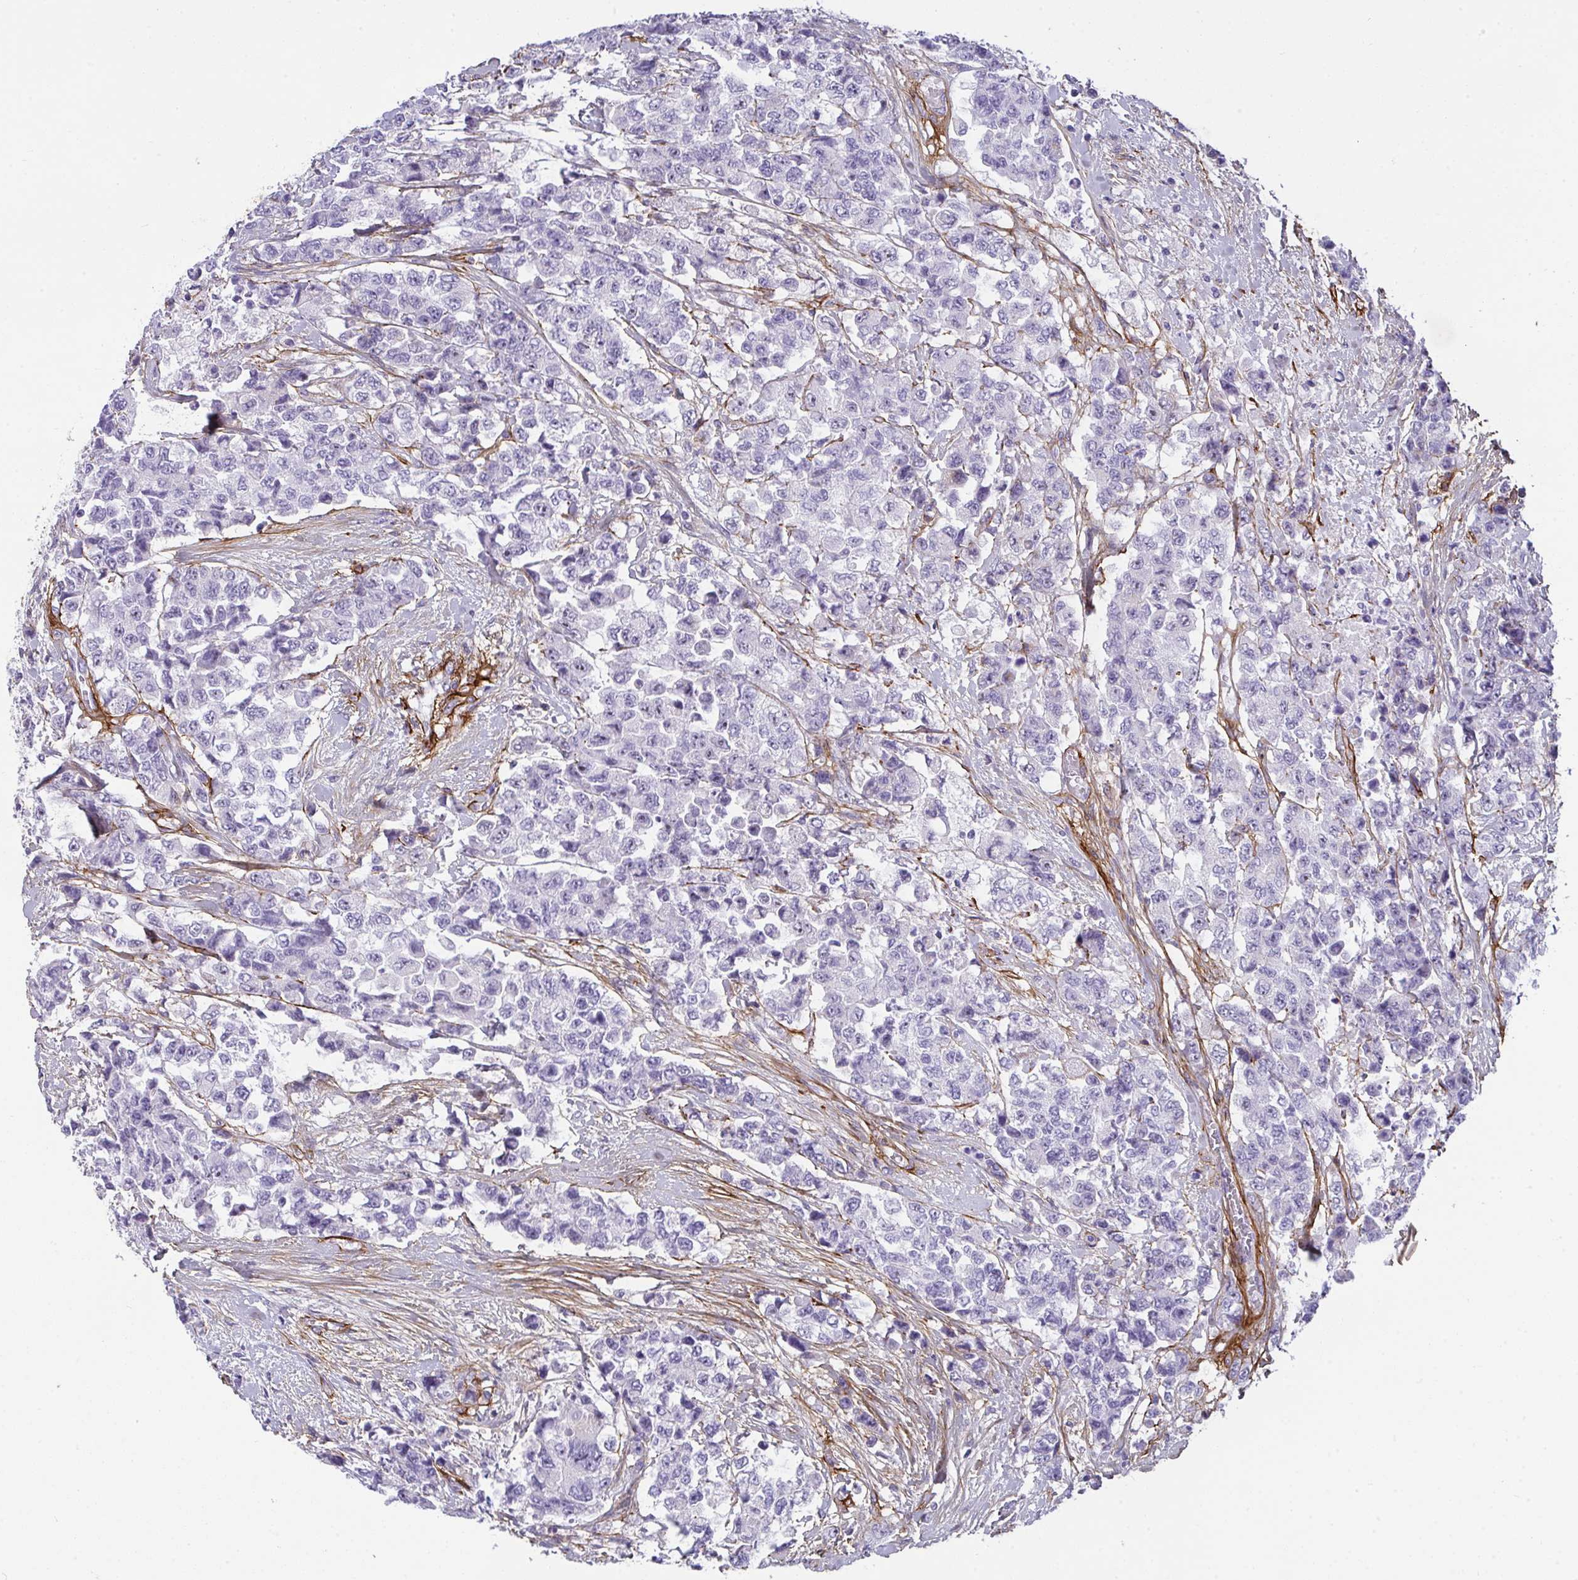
{"staining": {"intensity": "negative", "quantity": "none", "location": "none"}, "tissue": "urothelial cancer", "cell_type": "Tumor cells", "image_type": "cancer", "snomed": [{"axis": "morphology", "description": "Urothelial carcinoma, High grade"}, {"axis": "topography", "description": "Urinary bladder"}], "caption": "Immunohistochemistry (IHC) photomicrograph of human urothelial carcinoma (high-grade) stained for a protein (brown), which displays no staining in tumor cells.", "gene": "LHFPL6", "patient": {"sex": "female", "age": 78}}